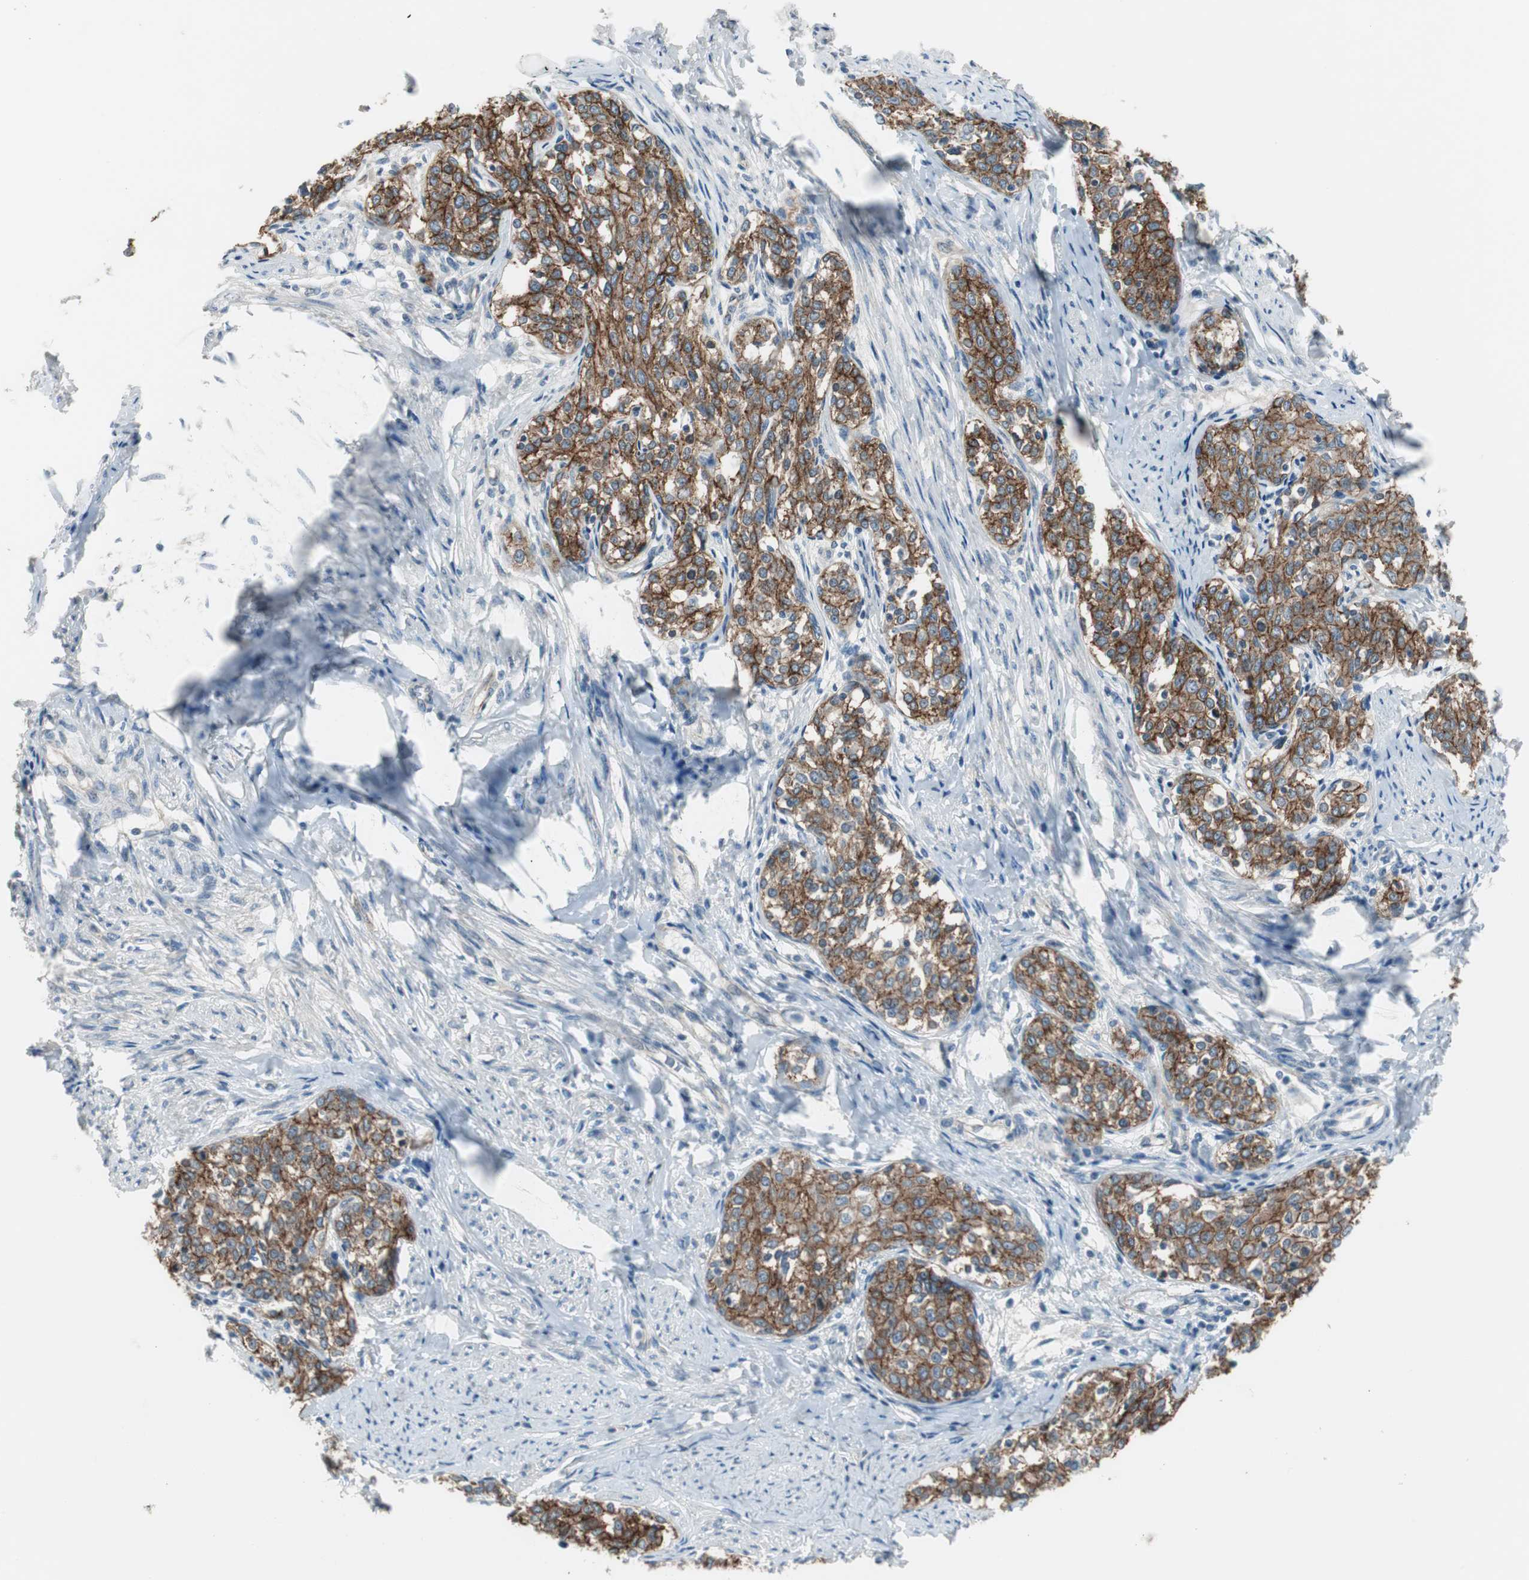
{"staining": {"intensity": "strong", "quantity": ">75%", "location": "cytoplasmic/membranous"}, "tissue": "cervical cancer", "cell_type": "Tumor cells", "image_type": "cancer", "snomed": [{"axis": "morphology", "description": "Squamous cell carcinoma, NOS"}, {"axis": "morphology", "description": "Adenocarcinoma, NOS"}, {"axis": "topography", "description": "Cervix"}], "caption": "The image demonstrates staining of cervical cancer, revealing strong cytoplasmic/membranous protein expression (brown color) within tumor cells.", "gene": "STXBP4", "patient": {"sex": "female", "age": 52}}